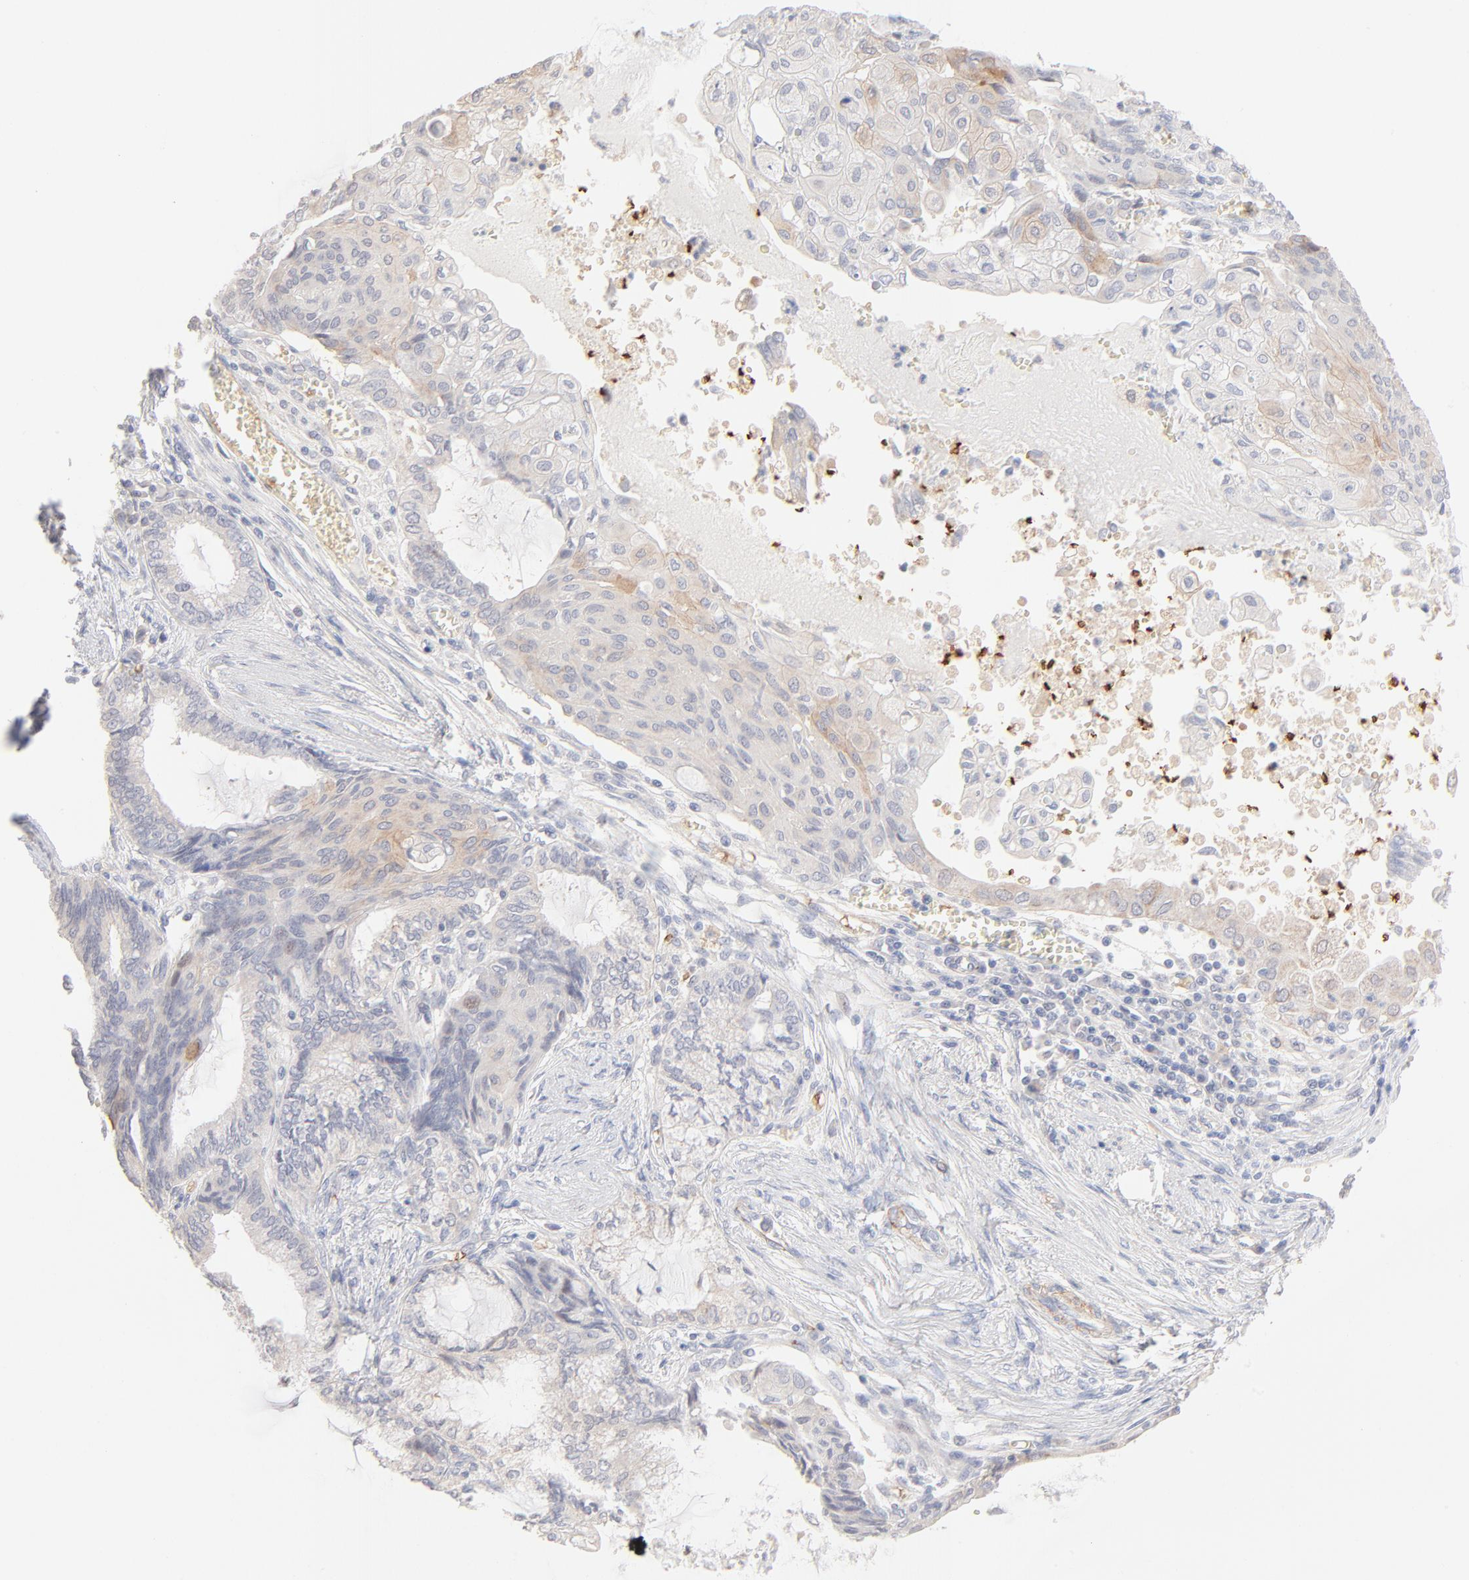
{"staining": {"intensity": "negative", "quantity": "none", "location": "none"}, "tissue": "endometrial cancer", "cell_type": "Tumor cells", "image_type": "cancer", "snomed": [{"axis": "morphology", "description": "Adenocarcinoma, NOS"}, {"axis": "topography", "description": "Endometrium"}], "caption": "Immunohistochemistry (IHC) histopathology image of neoplastic tissue: endometrial cancer (adenocarcinoma) stained with DAB displays no significant protein positivity in tumor cells.", "gene": "SPTB", "patient": {"sex": "female", "age": 79}}